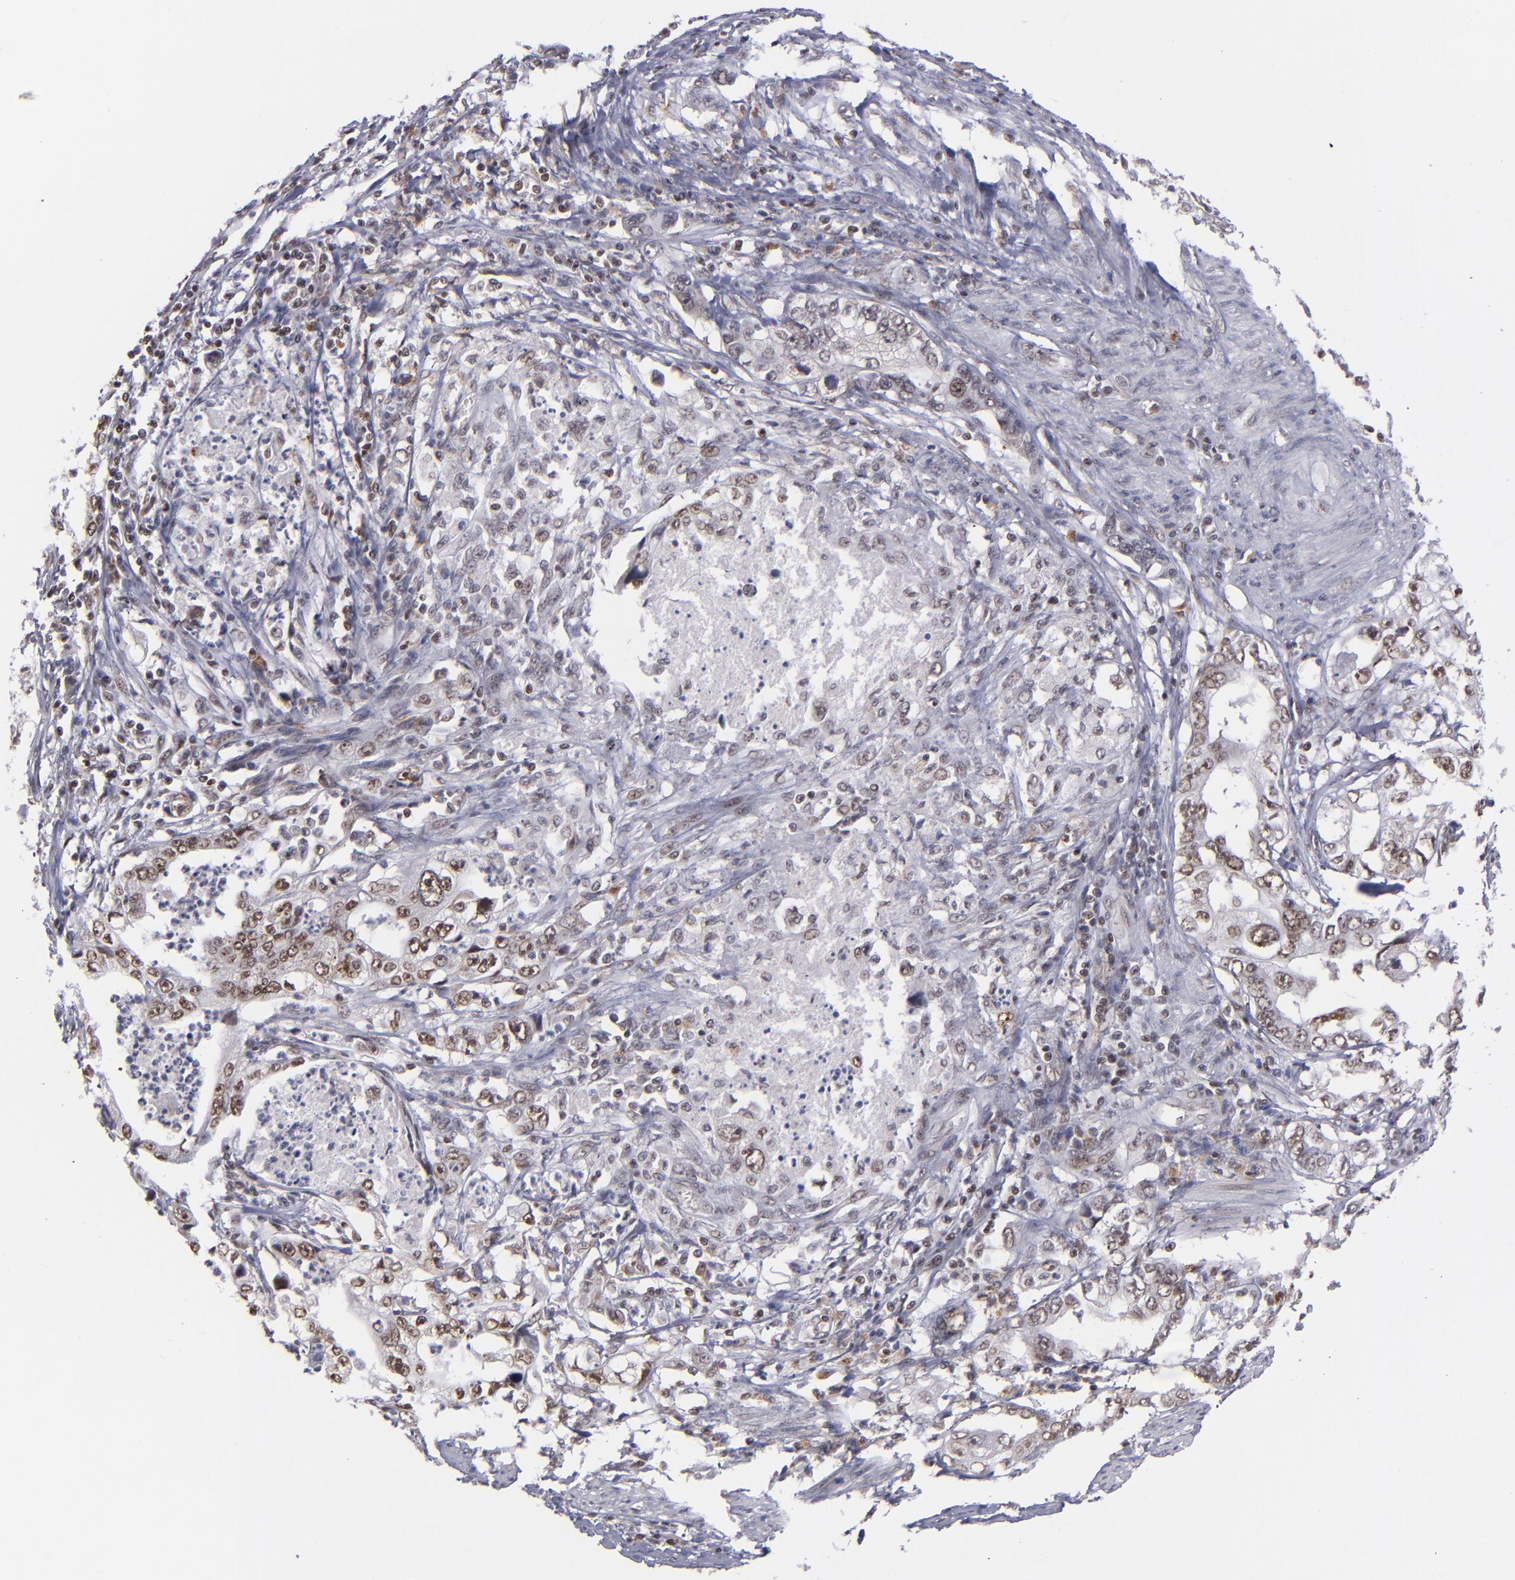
{"staining": {"intensity": "weak", "quantity": ">75%", "location": "nuclear"}, "tissue": "stomach cancer", "cell_type": "Tumor cells", "image_type": "cancer", "snomed": [{"axis": "morphology", "description": "Adenocarcinoma, NOS"}, {"axis": "topography", "description": "Pancreas"}, {"axis": "topography", "description": "Stomach, upper"}], "caption": "A micrograph of adenocarcinoma (stomach) stained for a protein exhibits weak nuclear brown staining in tumor cells.", "gene": "MLLT3", "patient": {"sex": "male", "age": 77}}